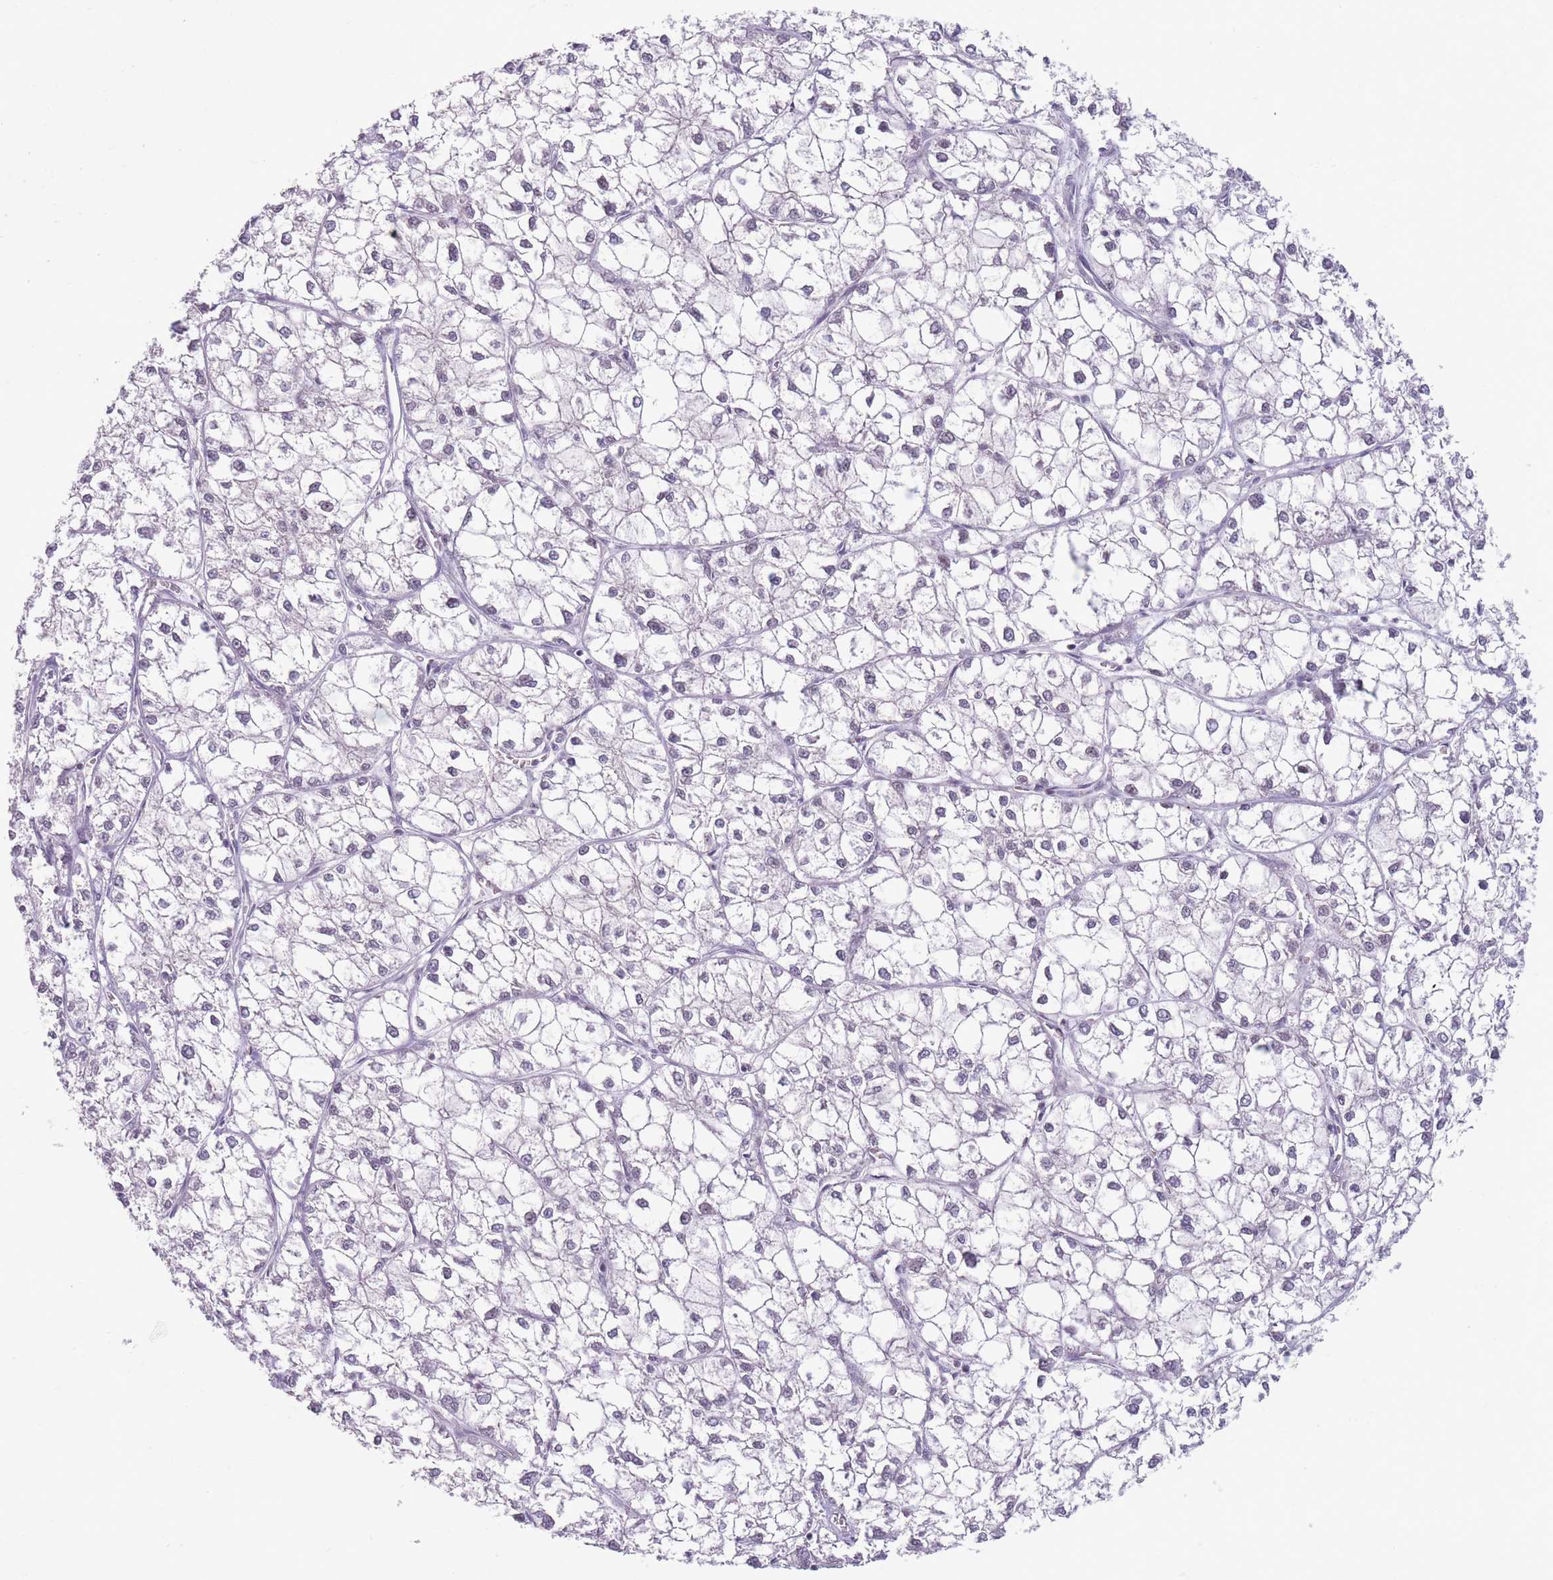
{"staining": {"intensity": "negative", "quantity": "none", "location": "none"}, "tissue": "liver cancer", "cell_type": "Tumor cells", "image_type": "cancer", "snomed": [{"axis": "morphology", "description": "Carcinoma, Hepatocellular, NOS"}, {"axis": "topography", "description": "Liver"}], "caption": "This is an IHC image of human liver cancer (hepatocellular carcinoma). There is no positivity in tumor cells.", "gene": "ARID3B", "patient": {"sex": "female", "age": 43}}